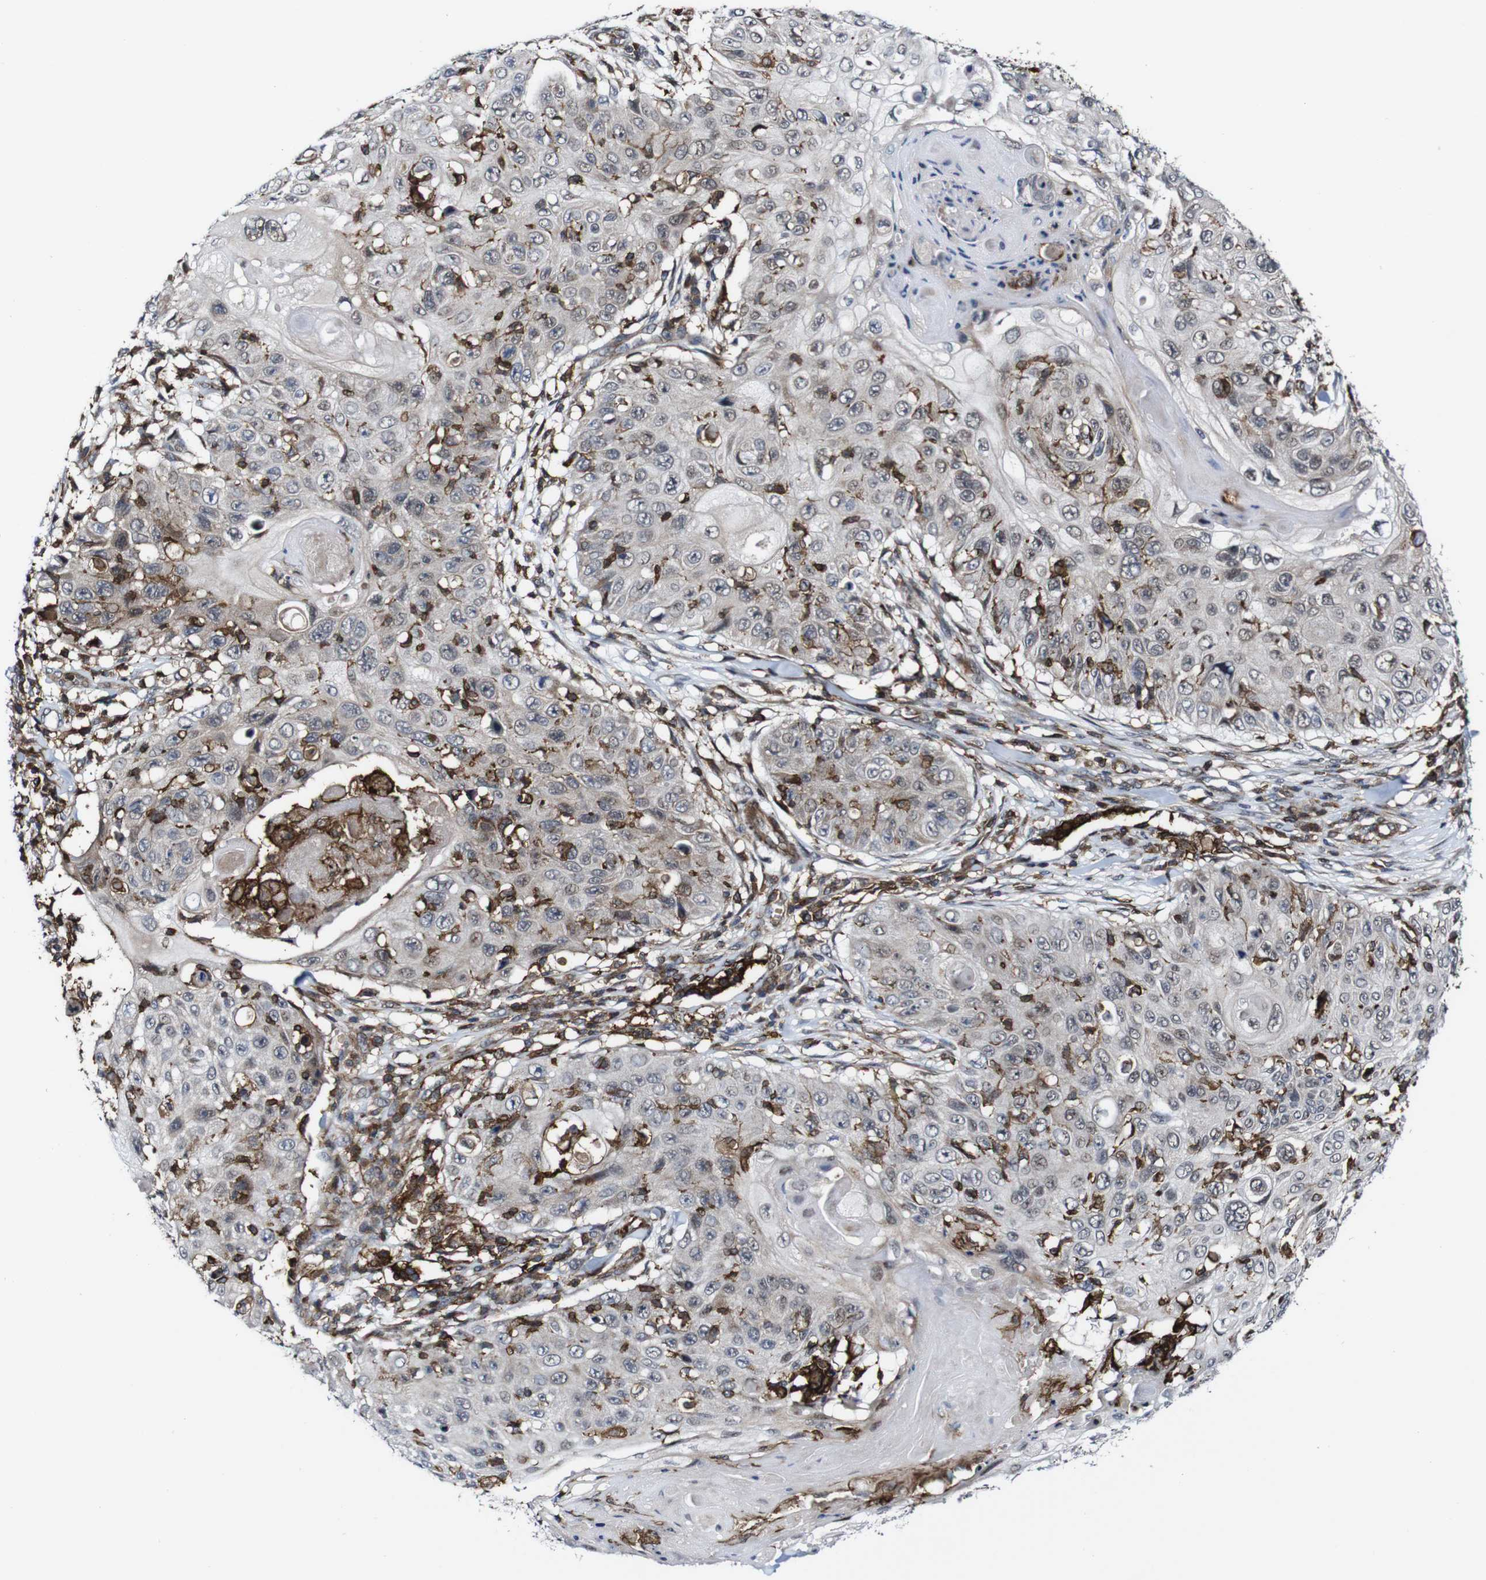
{"staining": {"intensity": "weak", "quantity": ">75%", "location": "cytoplasmic/membranous"}, "tissue": "skin cancer", "cell_type": "Tumor cells", "image_type": "cancer", "snomed": [{"axis": "morphology", "description": "Squamous cell carcinoma, NOS"}, {"axis": "topography", "description": "Skin"}], "caption": "A brown stain labels weak cytoplasmic/membranous positivity of a protein in skin cancer (squamous cell carcinoma) tumor cells.", "gene": "JAK2", "patient": {"sex": "male", "age": 86}}